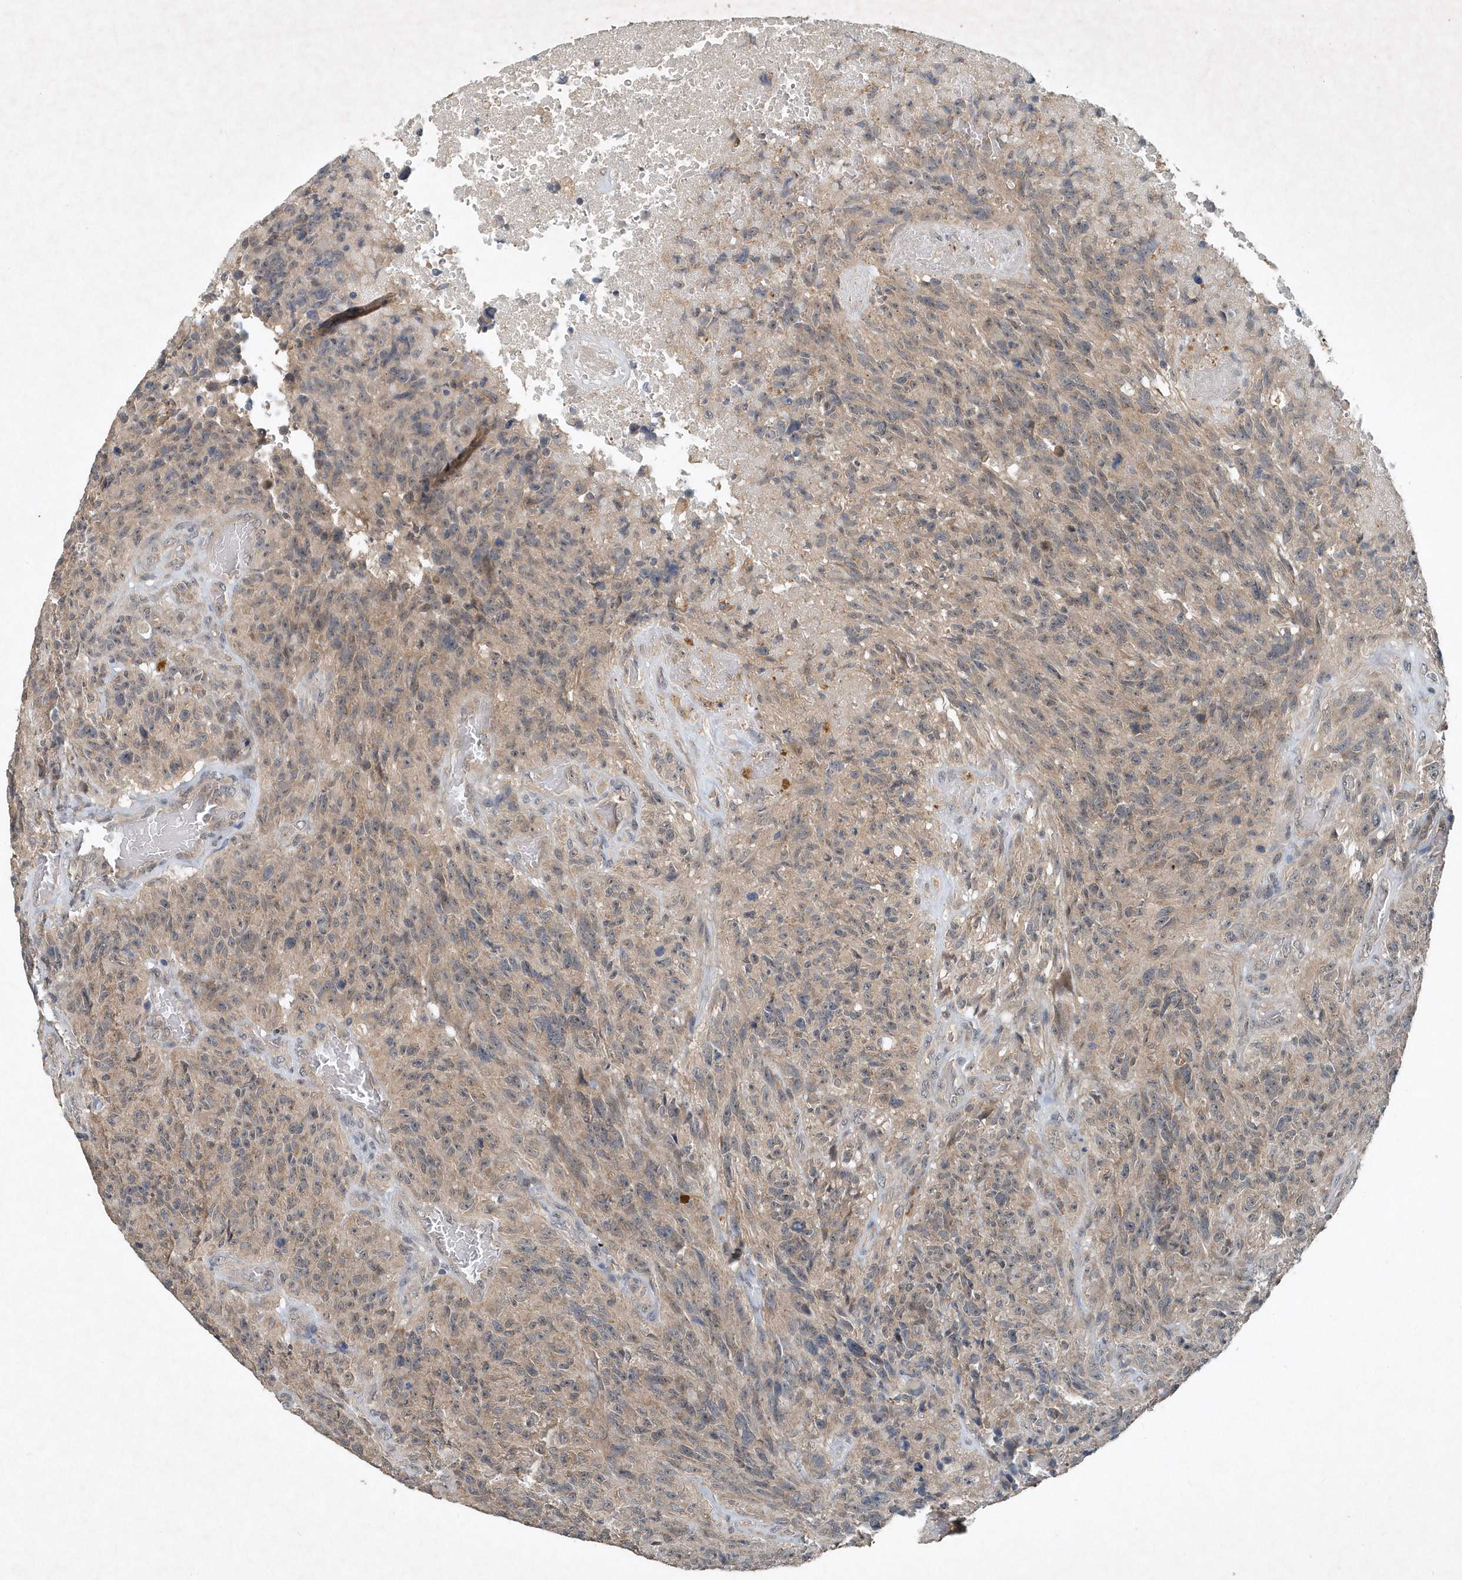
{"staining": {"intensity": "weak", "quantity": "25%-75%", "location": "cytoplasmic/membranous"}, "tissue": "glioma", "cell_type": "Tumor cells", "image_type": "cancer", "snomed": [{"axis": "morphology", "description": "Glioma, malignant, High grade"}, {"axis": "topography", "description": "Brain"}], "caption": "This is a histology image of IHC staining of glioma, which shows weak expression in the cytoplasmic/membranous of tumor cells.", "gene": "SCFD2", "patient": {"sex": "male", "age": 69}}